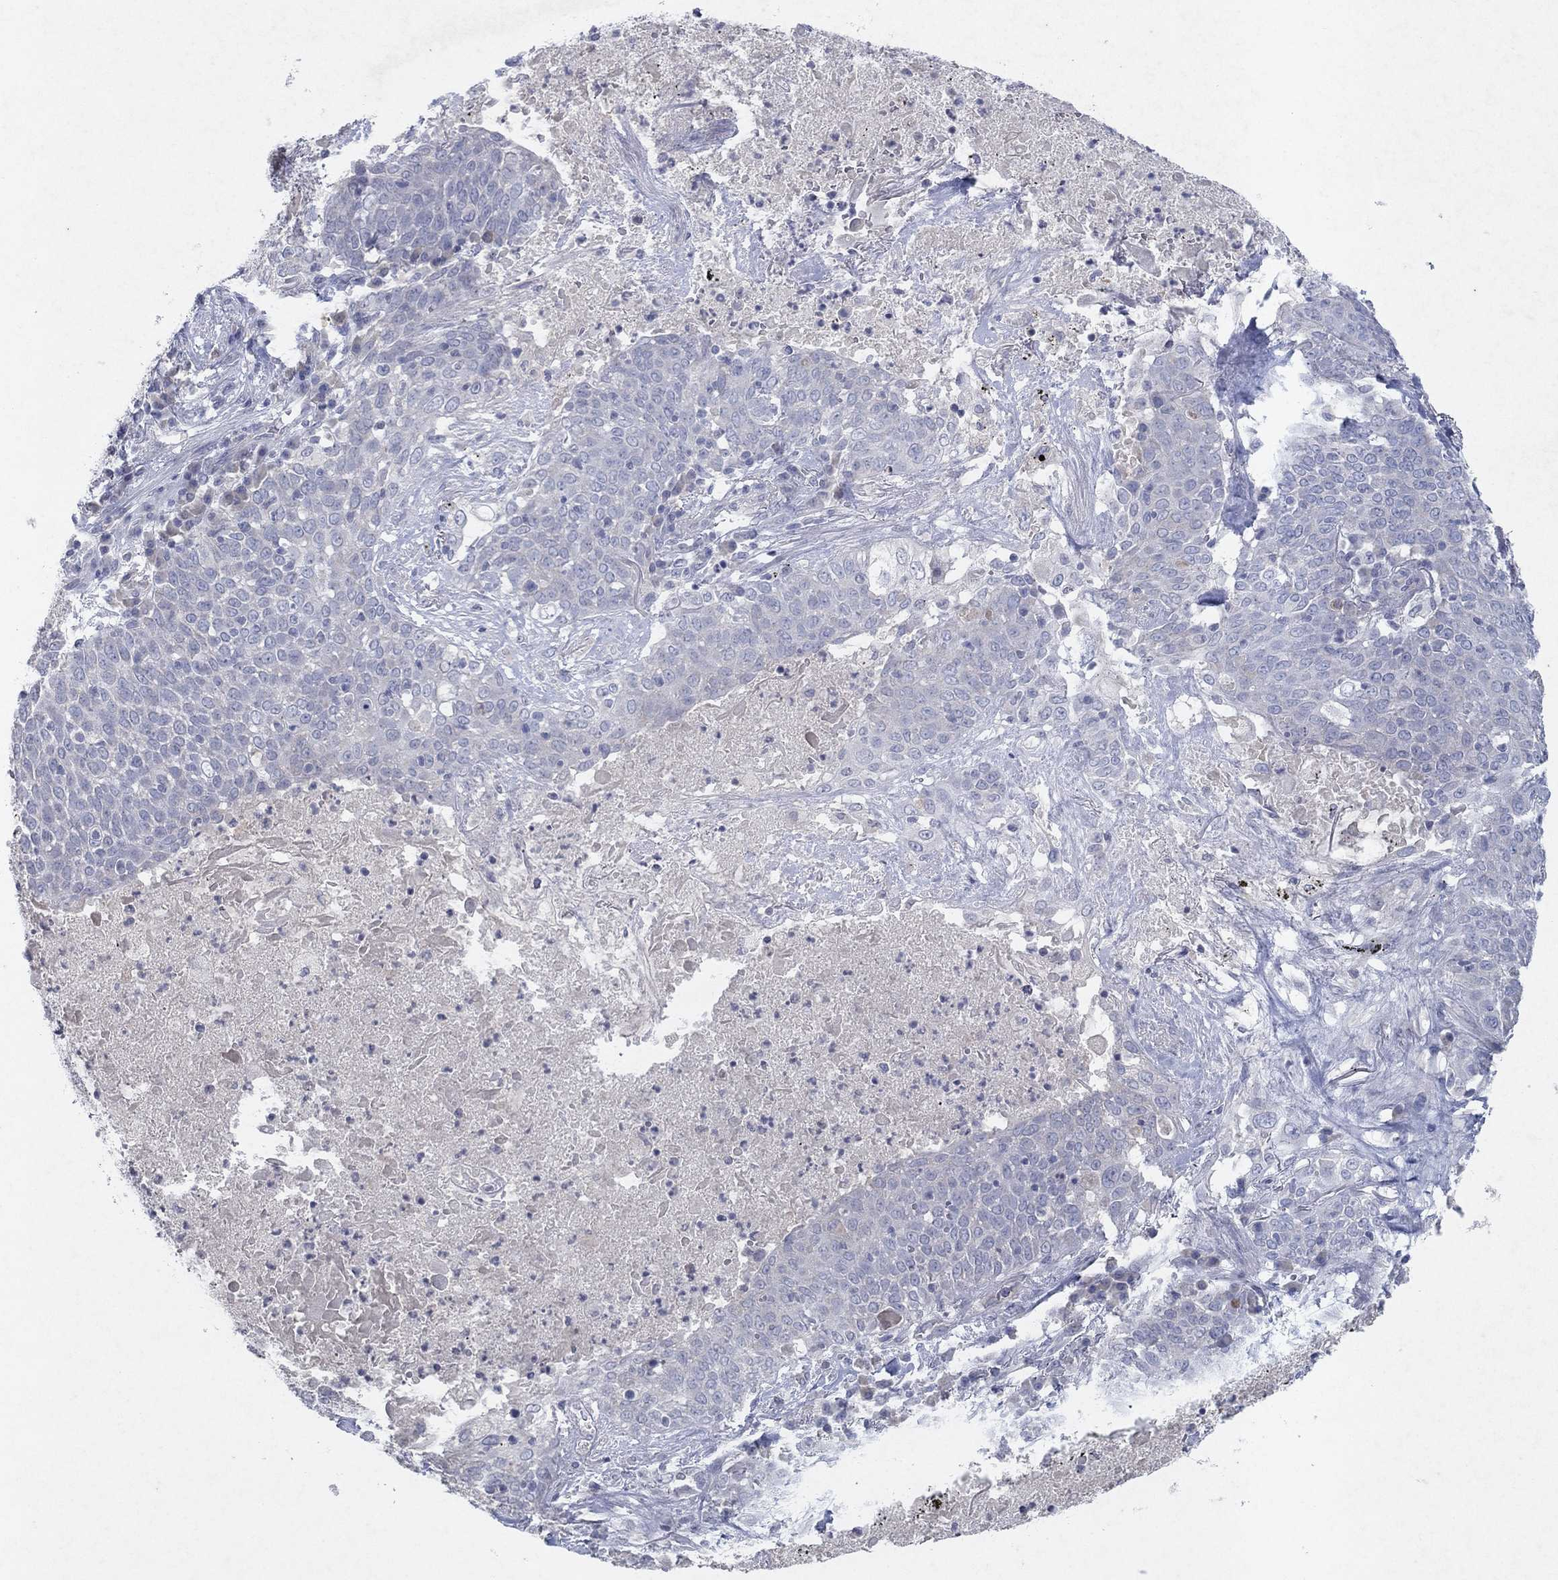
{"staining": {"intensity": "negative", "quantity": "none", "location": "none"}, "tissue": "lung cancer", "cell_type": "Tumor cells", "image_type": "cancer", "snomed": [{"axis": "morphology", "description": "Squamous cell carcinoma, NOS"}, {"axis": "topography", "description": "Lung"}], "caption": "Immunohistochemistry photomicrograph of human lung cancer (squamous cell carcinoma) stained for a protein (brown), which reveals no staining in tumor cells.", "gene": "KRT40", "patient": {"sex": "male", "age": 82}}